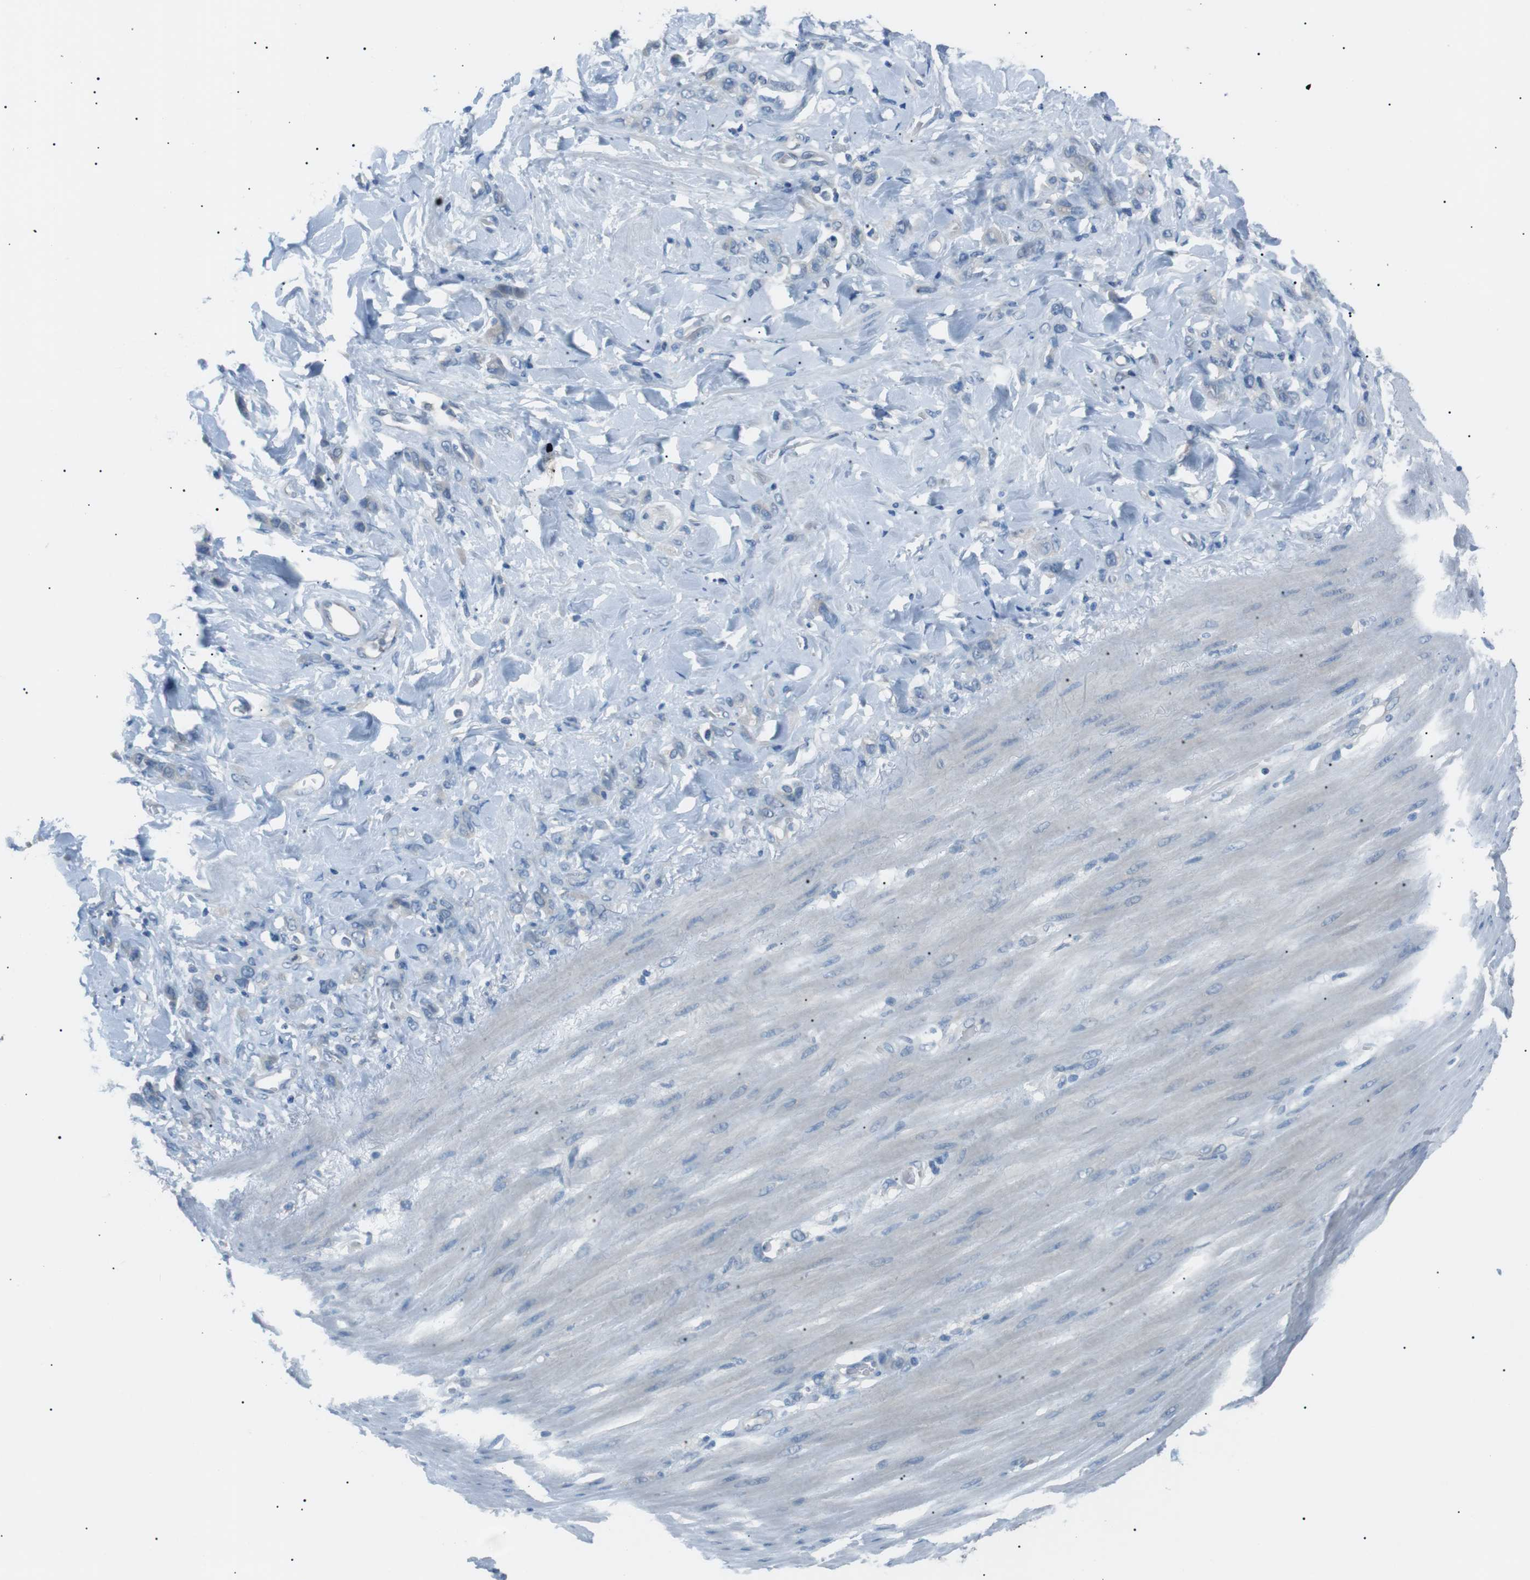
{"staining": {"intensity": "negative", "quantity": "none", "location": "none"}, "tissue": "stomach cancer", "cell_type": "Tumor cells", "image_type": "cancer", "snomed": [{"axis": "morphology", "description": "Normal tissue, NOS"}, {"axis": "morphology", "description": "Adenocarcinoma, NOS"}, {"axis": "topography", "description": "Stomach"}], "caption": "High power microscopy image of an IHC photomicrograph of stomach cancer, revealing no significant positivity in tumor cells.", "gene": "CDH26", "patient": {"sex": "male", "age": 82}}